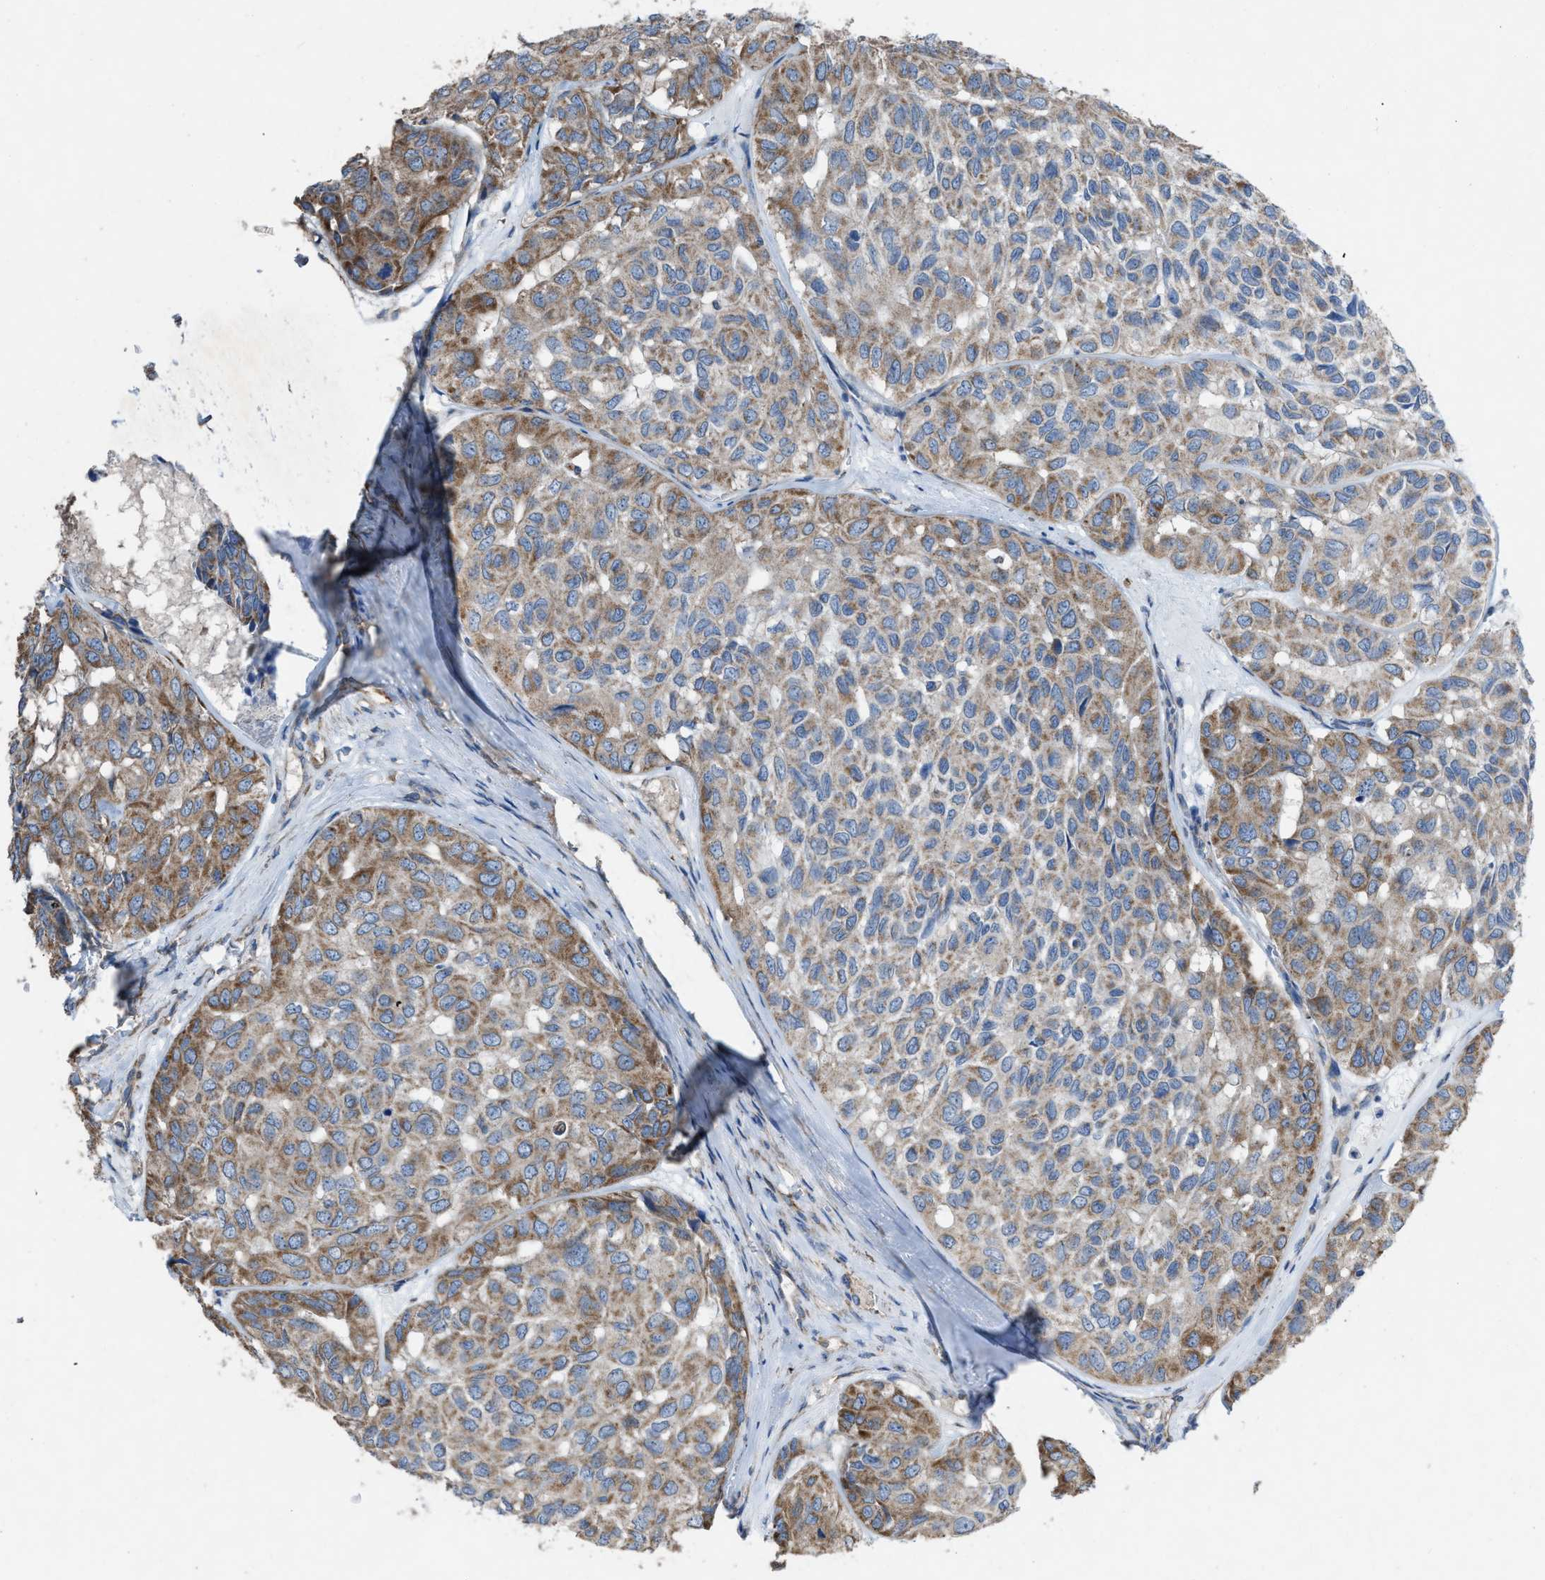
{"staining": {"intensity": "moderate", "quantity": ">75%", "location": "cytoplasmic/membranous"}, "tissue": "head and neck cancer", "cell_type": "Tumor cells", "image_type": "cancer", "snomed": [{"axis": "morphology", "description": "Adenocarcinoma, NOS"}, {"axis": "topography", "description": "Salivary gland, NOS"}, {"axis": "topography", "description": "Head-Neck"}], "caption": "The immunohistochemical stain highlights moderate cytoplasmic/membranous positivity in tumor cells of head and neck adenocarcinoma tissue. (Brightfield microscopy of DAB IHC at high magnification).", "gene": "DOLPP1", "patient": {"sex": "female", "age": 76}}